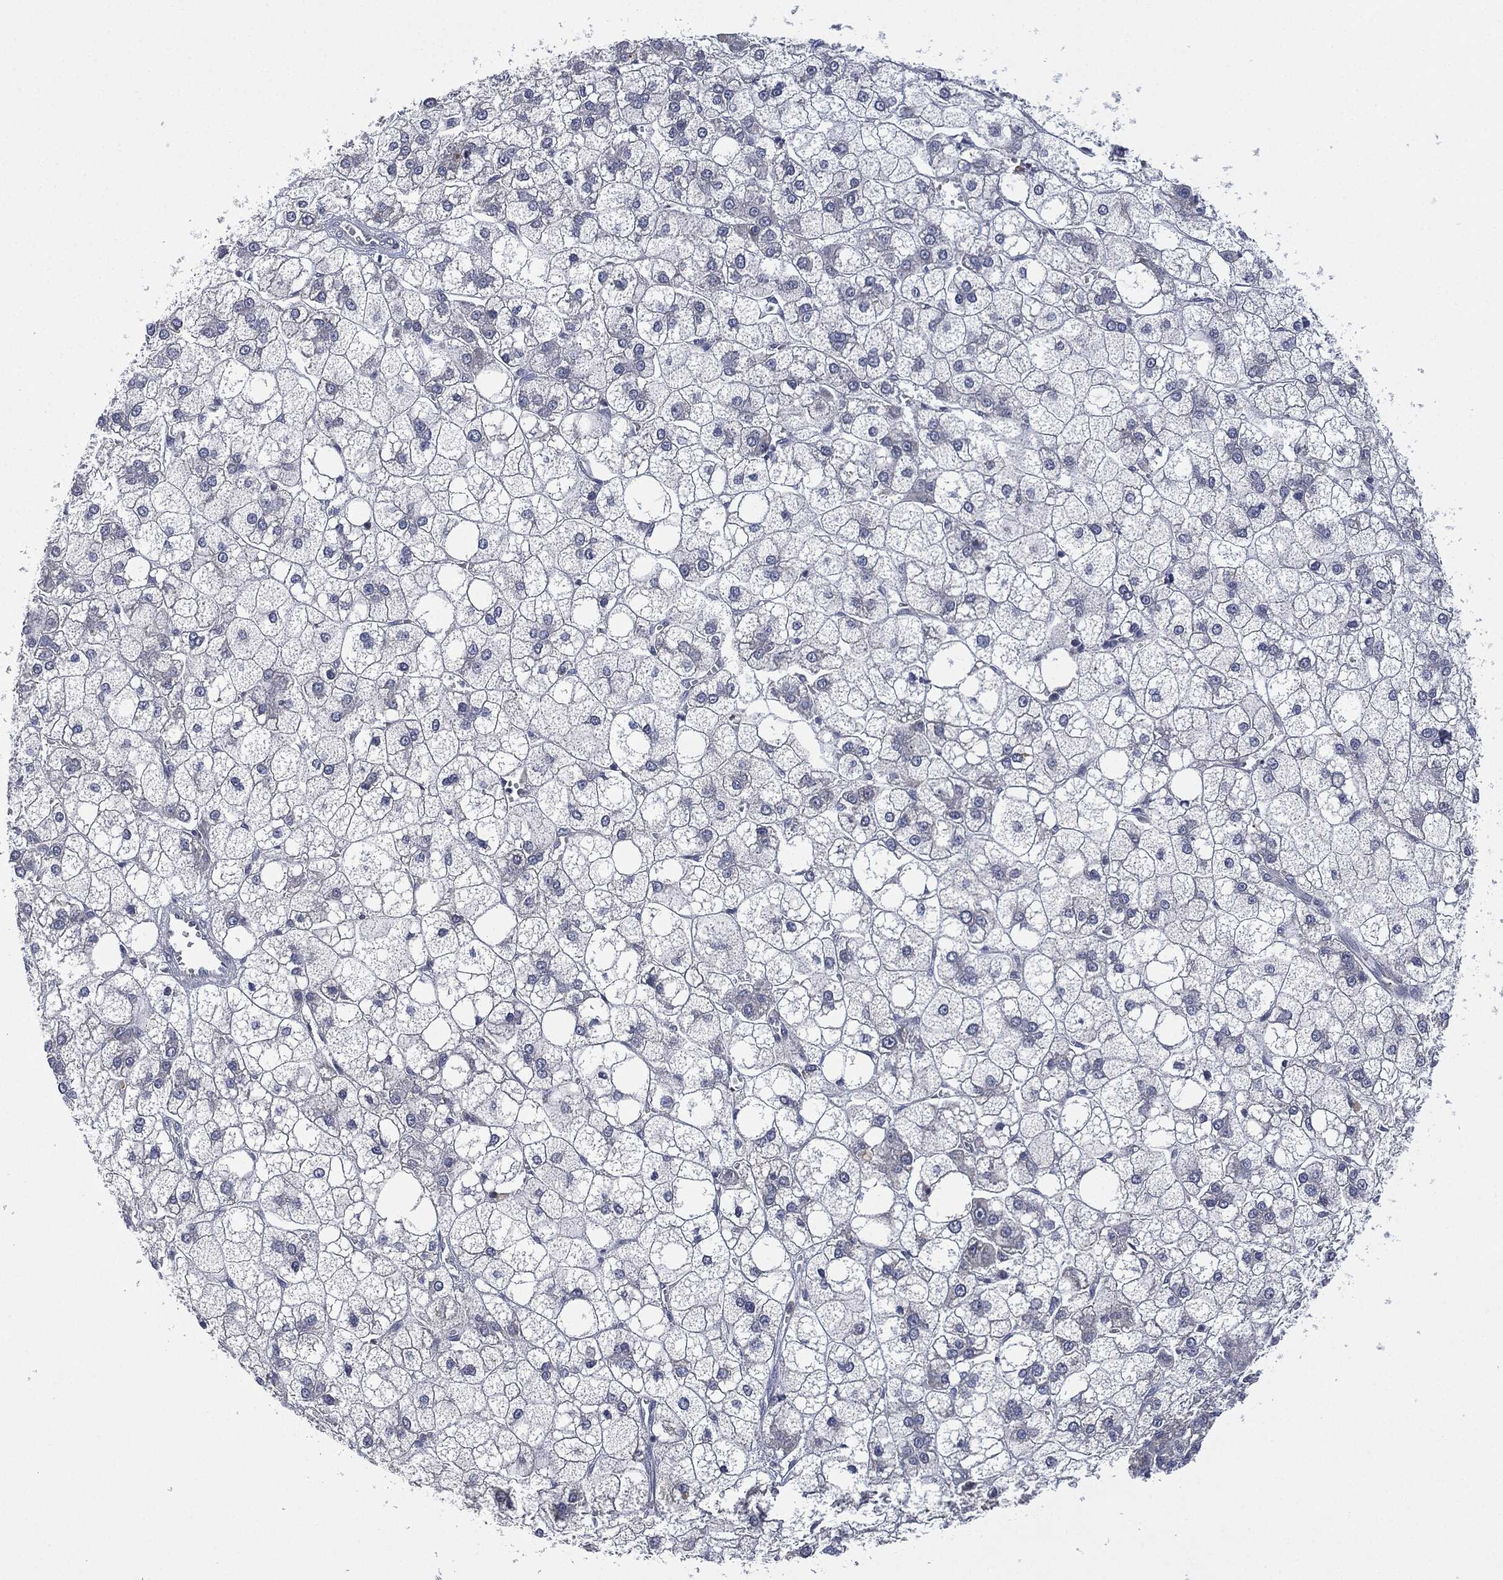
{"staining": {"intensity": "negative", "quantity": "none", "location": "none"}, "tissue": "liver cancer", "cell_type": "Tumor cells", "image_type": "cancer", "snomed": [{"axis": "morphology", "description": "Carcinoma, Hepatocellular, NOS"}, {"axis": "topography", "description": "Liver"}], "caption": "Immunohistochemical staining of human hepatocellular carcinoma (liver) reveals no significant expression in tumor cells.", "gene": "SIGLEC9", "patient": {"sex": "male", "age": 73}}